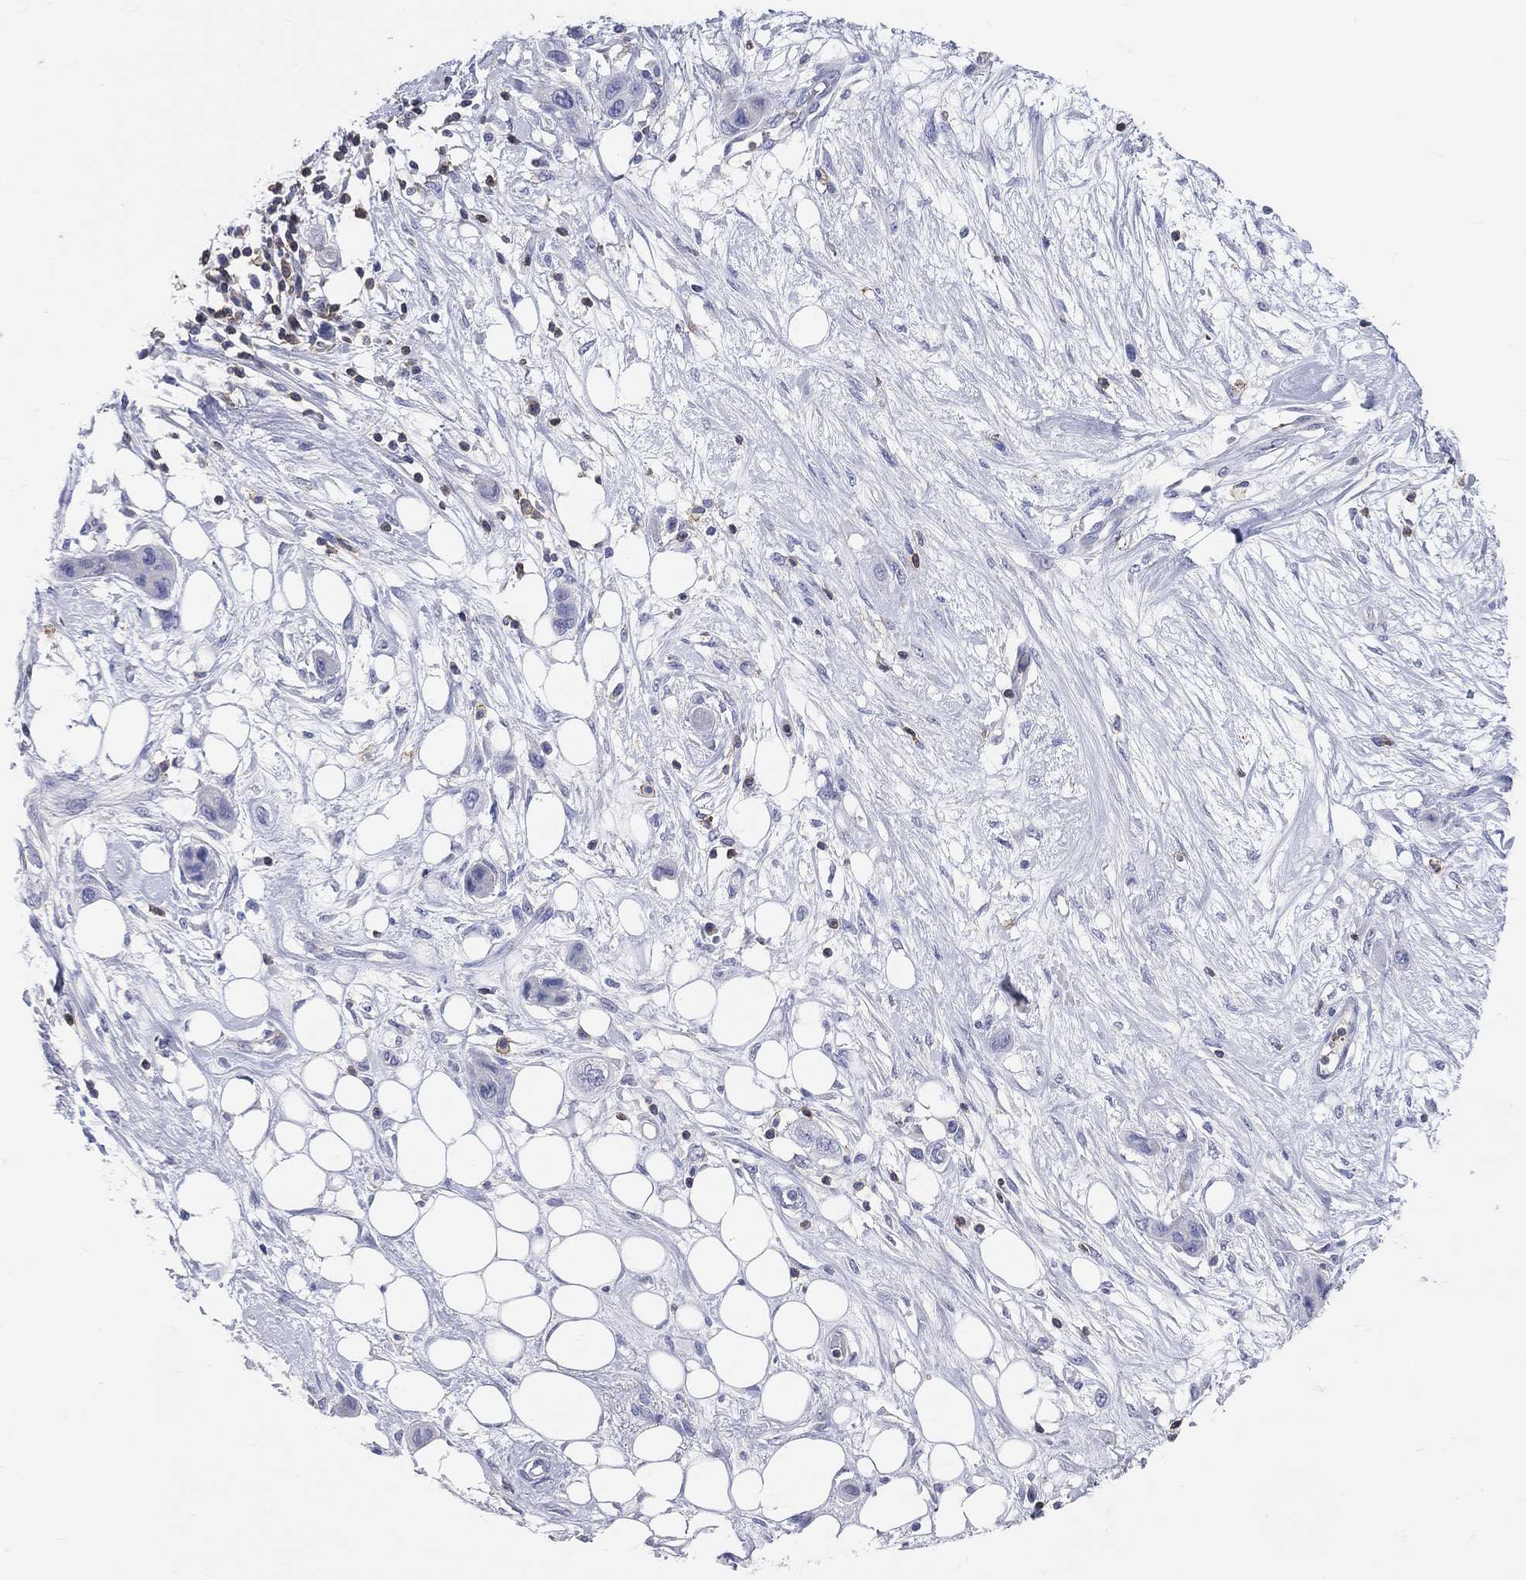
{"staining": {"intensity": "negative", "quantity": "none", "location": "none"}, "tissue": "skin cancer", "cell_type": "Tumor cells", "image_type": "cancer", "snomed": [{"axis": "morphology", "description": "Squamous cell carcinoma, NOS"}, {"axis": "topography", "description": "Skin"}], "caption": "Micrograph shows no significant protein expression in tumor cells of skin cancer (squamous cell carcinoma).", "gene": "LAT", "patient": {"sex": "male", "age": 79}}